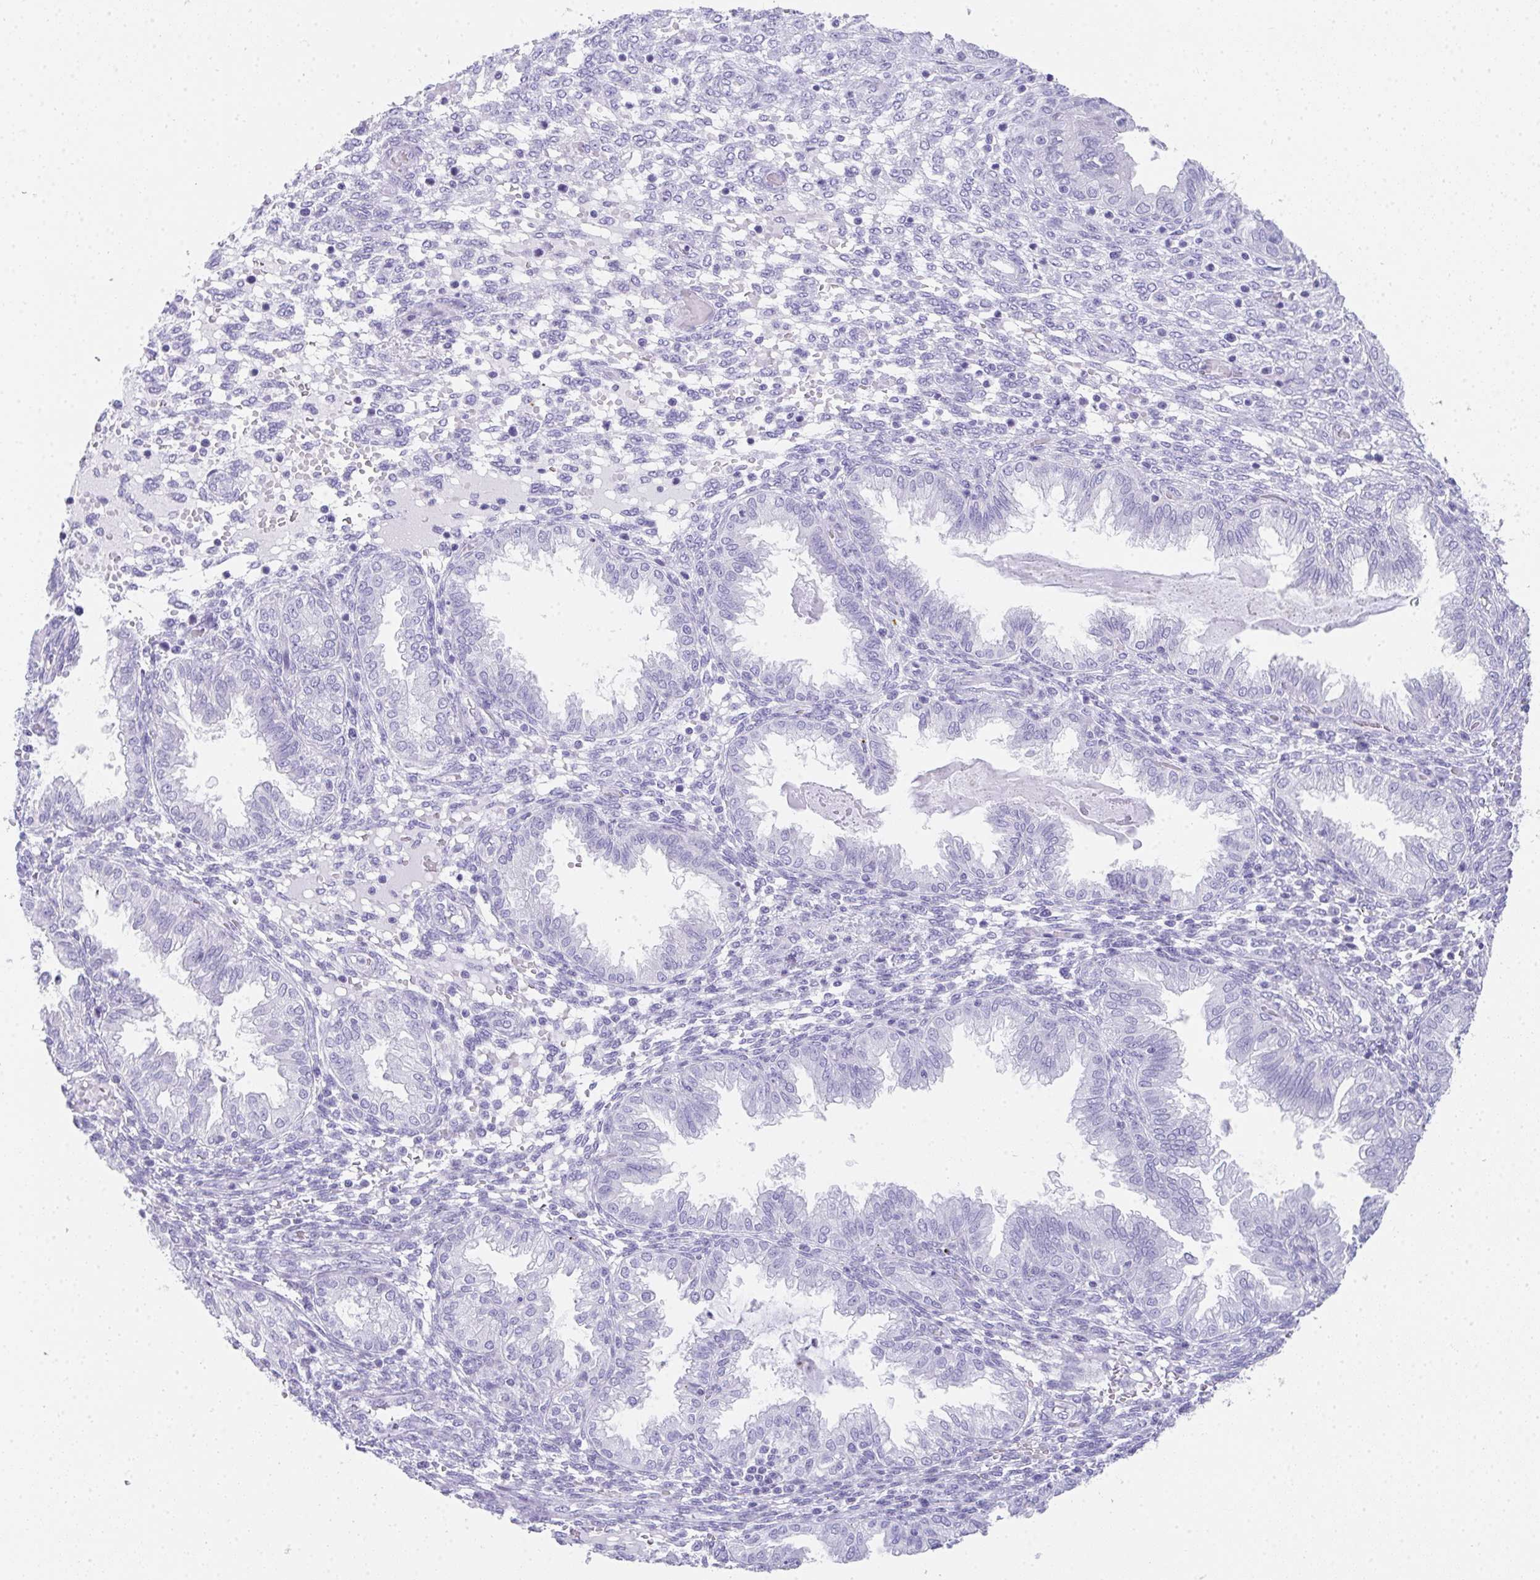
{"staining": {"intensity": "negative", "quantity": "none", "location": "none"}, "tissue": "endometrium", "cell_type": "Cells in endometrial stroma", "image_type": "normal", "snomed": [{"axis": "morphology", "description": "Normal tissue, NOS"}, {"axis": "topography", "description": "Endometrium"}], "caption": "Micrograph shows no protein expression in cells in endometrial stroma of unremarkable endometrium.", "gene": "RLF", "patient": {"sex": "female", "age": 33}}